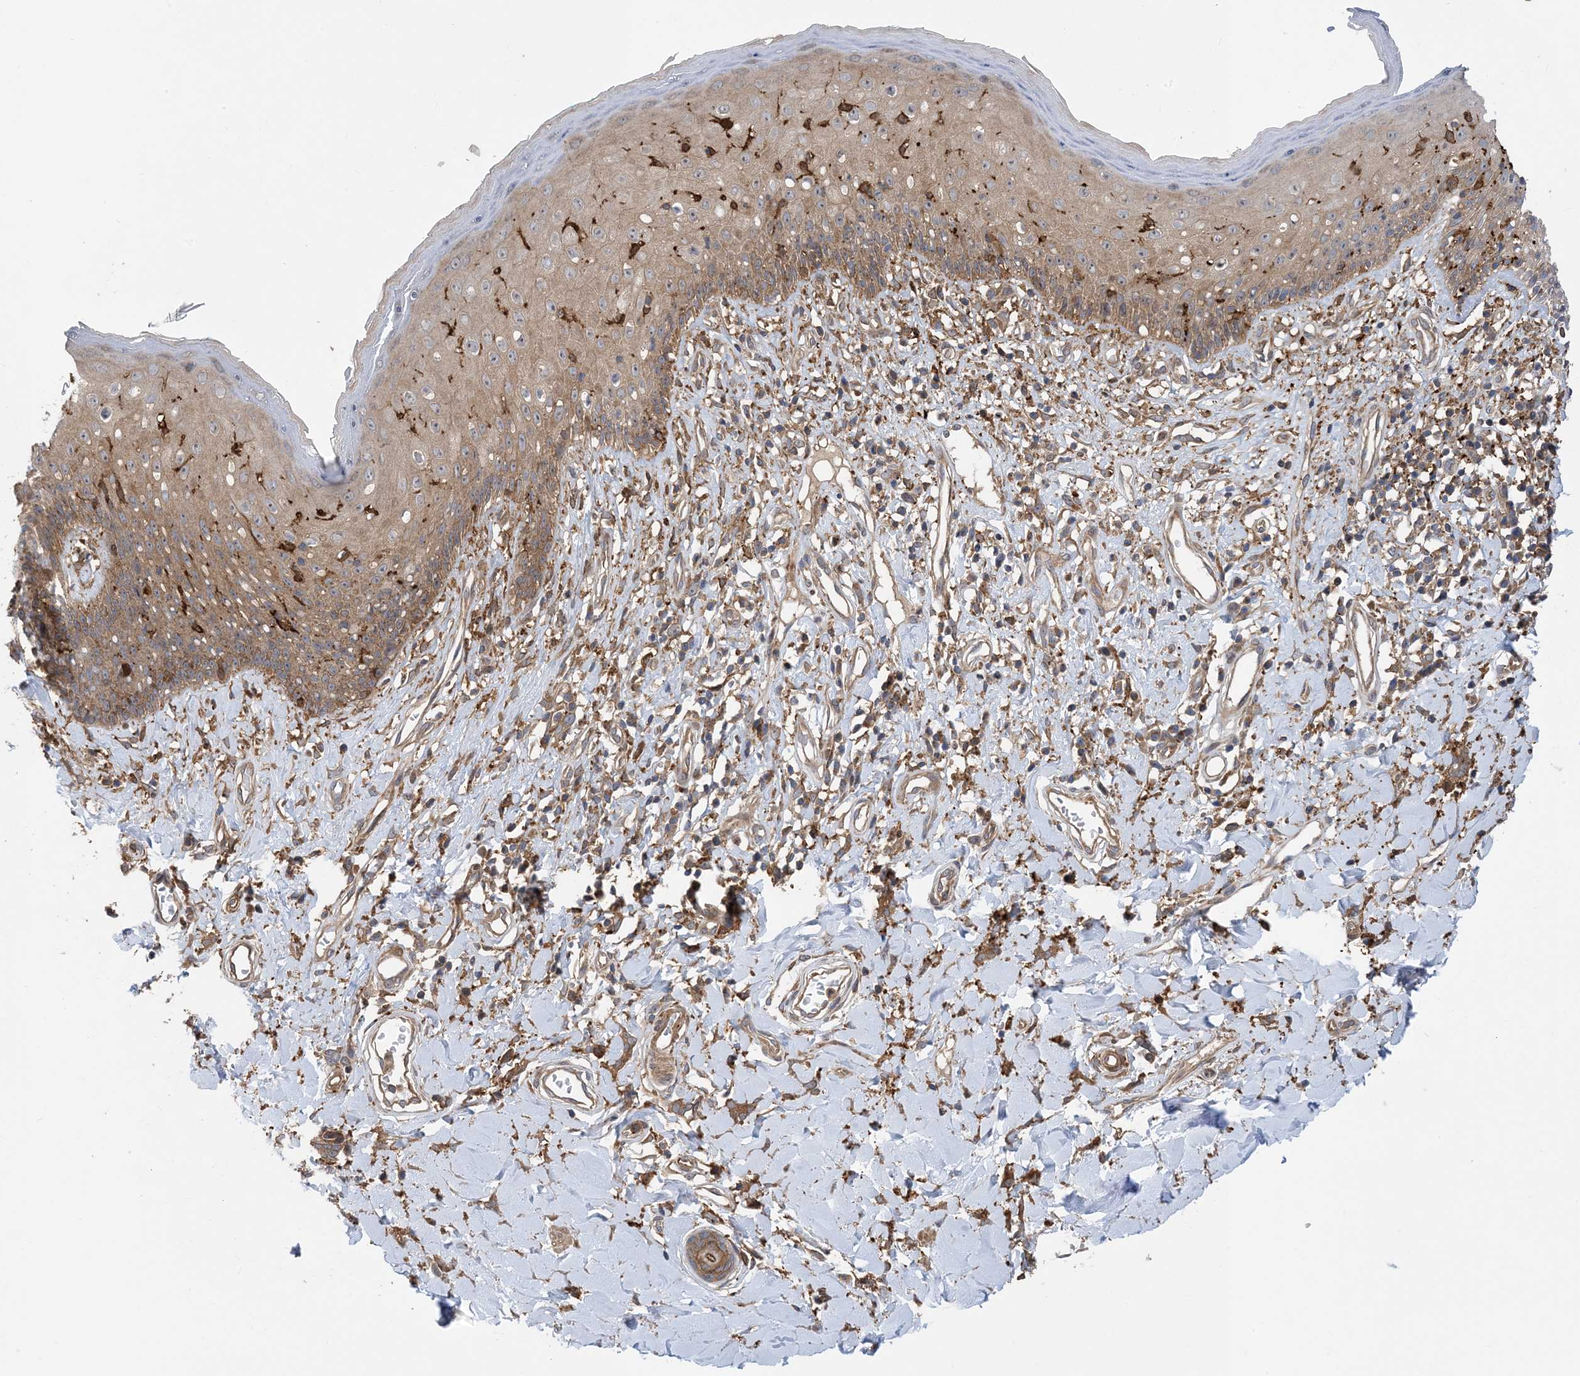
{"staining": {"intensity": "moderate", "quantity": "25%-75%", "location": "cytoplasmic/membranous"}, "tissue": "skin", "cell_type": "Epidermal cells", "image_type": "normal", "snomed": [{"axis": "morphology", "description": "Normal tissue, NOS"}, {"axis": "morphology", "description": "Squamous cell carcinoma, NOS"}, {"axis": "topography", "description": "Vulva"}], "caption": "Skin stained with DAB immunohistochemistry (IHC) demonstrates medium levels of moderate cytoplasmic/membranous staining in about 25%-75% of epidermal cells.", "gene": "HS1BP3", "patient": {"sex": "female", "age": 85}}